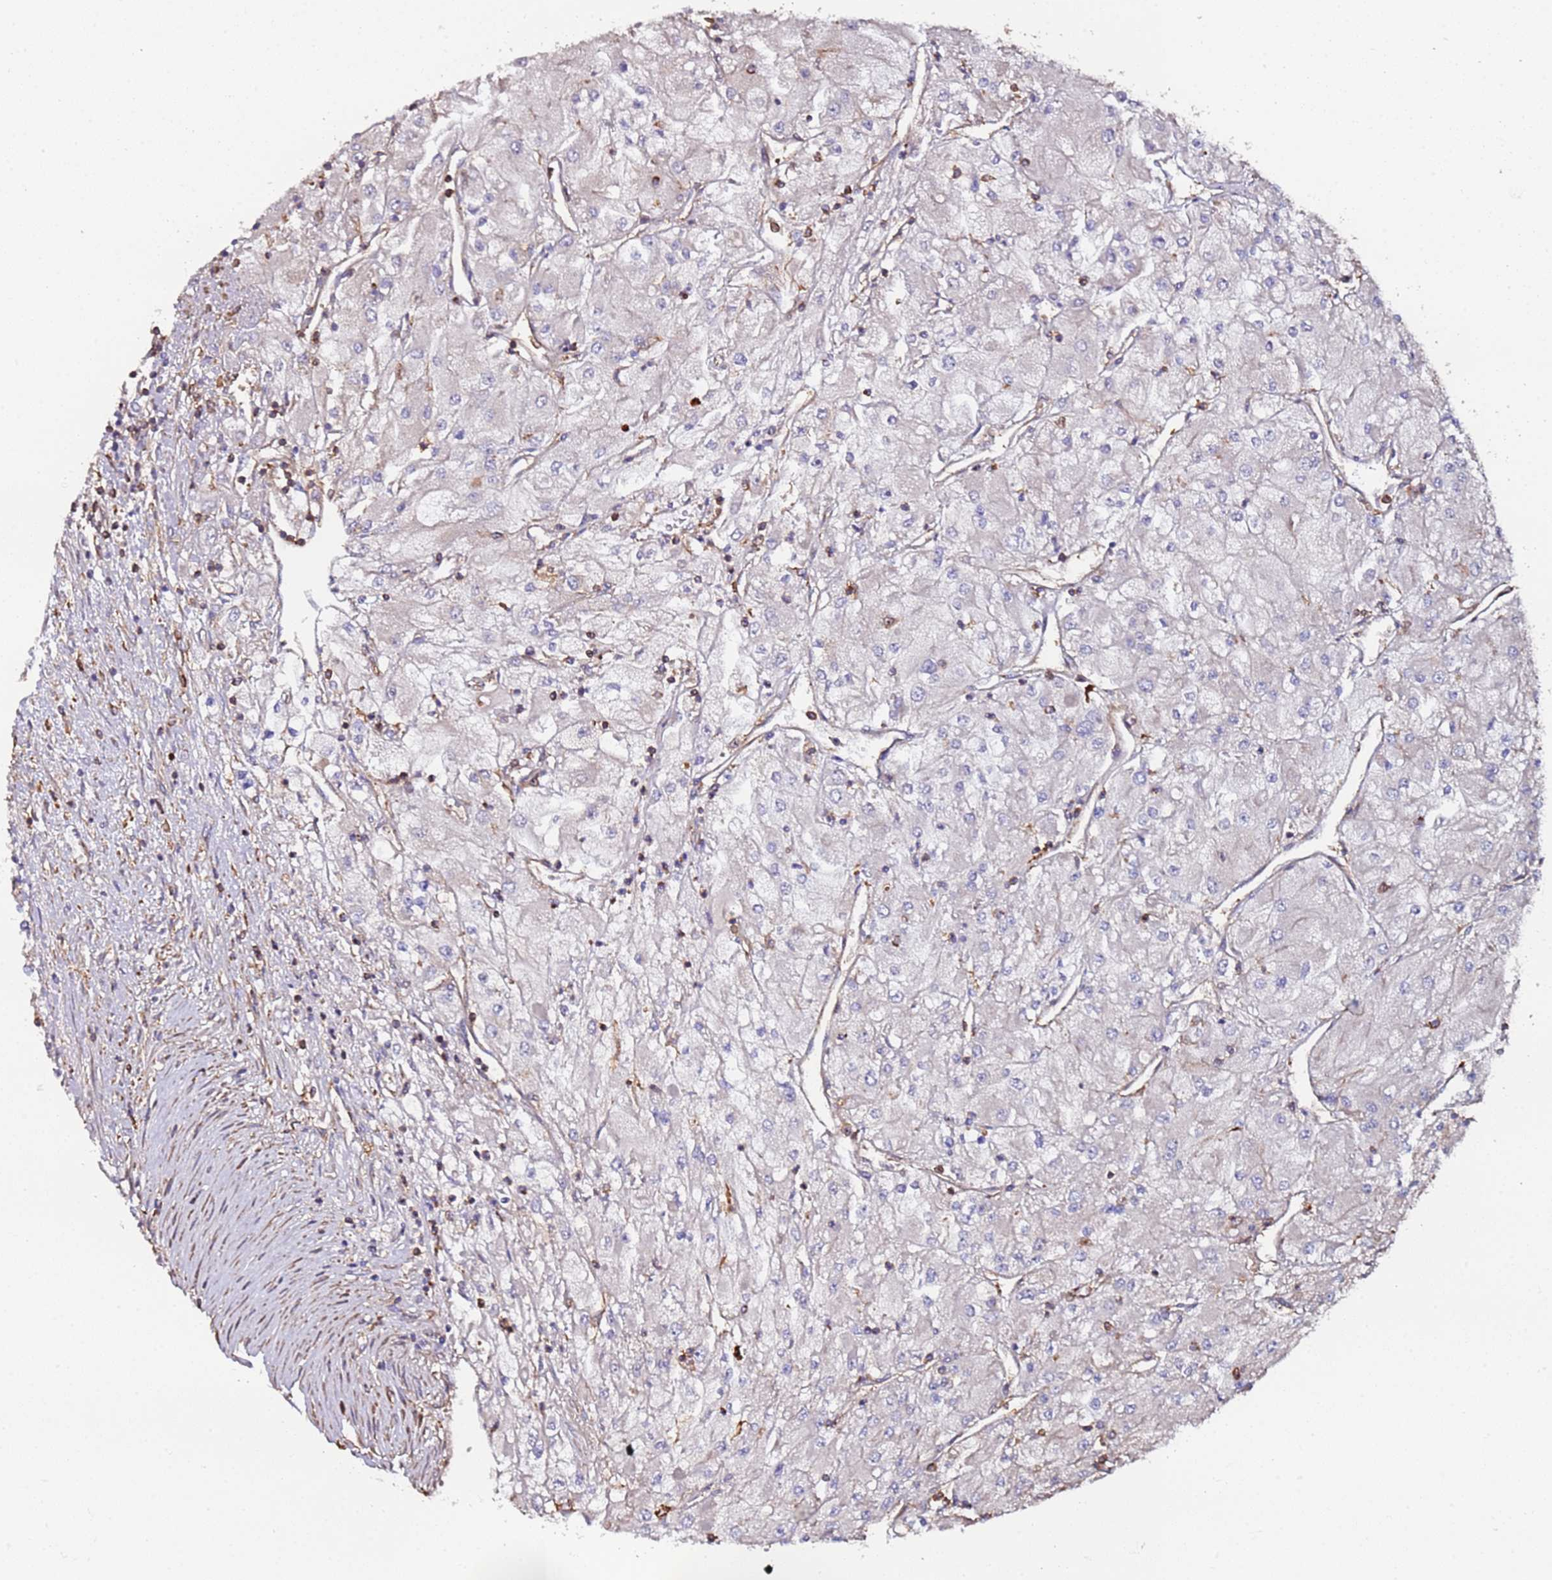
{"staining": {"intensity": "negative", "quantity": "none", "location": "none"}, "tissue": "renal cancer", "cell_type": "Tumor cells", "image_type": "cancer", "snomed": [{"axis": "morphology", "description": "Adenocarcinoma, NOS"}, {"axis": "topography", "description": "Kidney"}], "caption": "DAB (3,3'-diaminobenzidine) immunohistochemical staining of human renal cancer exhibits no significant positivity in tumor cells. The staining is performed using DAB brown chromogen with nuclei counter-stained in using hematoxylin.", "gene": "CYP2U1", "patient": {"sex": "male", "age": 80}}